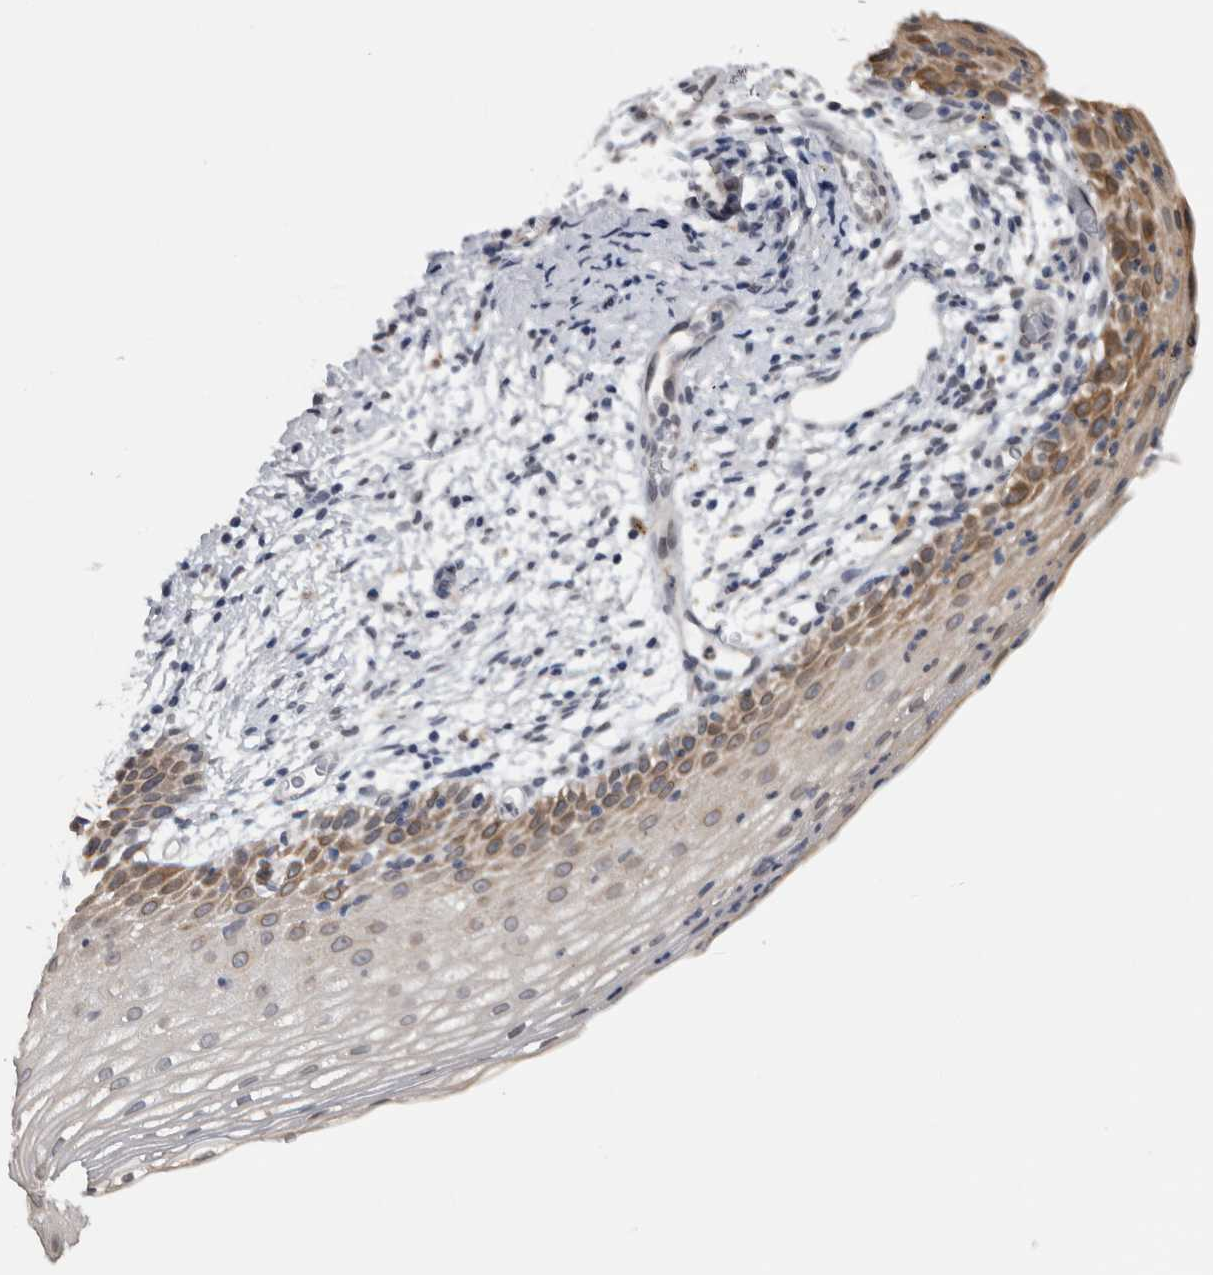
{"staining": {"intensity": "moderate", "quantity": "<25%", "location": "cytoplasmic/membranous"}, "tissue": "cervix", "cell_type": "Squamous epithelial cells", "image_type": "normal", "snomed": [{"axis": "morphology", "description": "Normal tissue, NOS"}, {"axis": "topography", "description": "Cervix"}], "caption": "A low amount of moderate cytoplasmic/membranous staining is seen in about <25% of squamous epithelial cells in normal cervix.", "gene": "PRXL2A", "patient": {"sex": "female", "age": 72}}